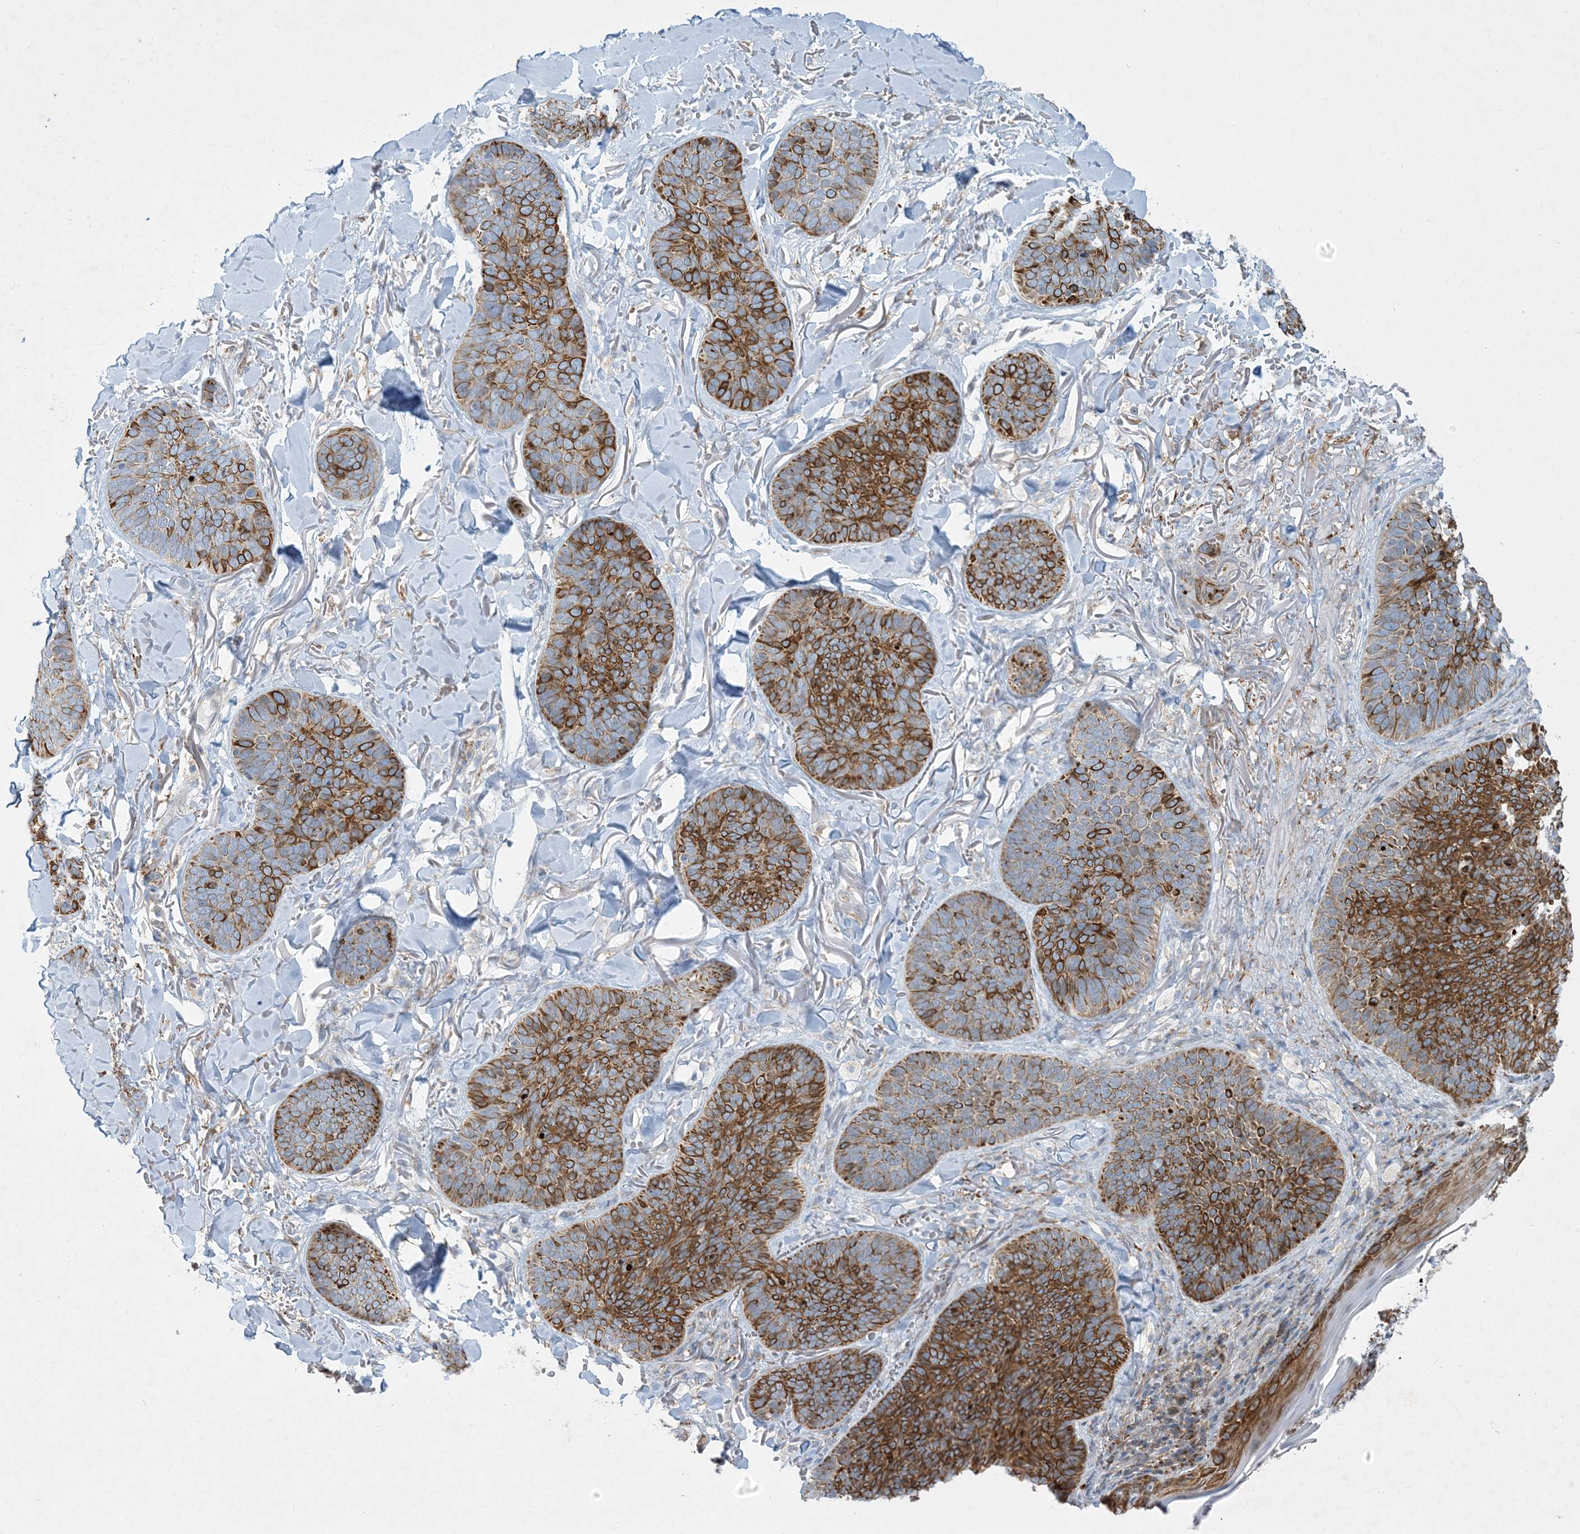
{"staining": {"intensity": "strong", "quantity": ">75%", "location": "cytoplasmic/membranous"}, "tissue": "skin cancer", "cell_type": "Tumor cells", "image_type": "cancer", "snomed": [{"axis": "morphology", "description": "Basal cell carcinoma"}, {"axis": "topography", "description": "Skin"}], "caption": "Human skin cancer (basal cell carcinoma) stained for a protein (brown) demonstrates strong cytoplasmic/membranous positive expression in approximately >75% of tumor cells.", "gene": "LTN1", "patient": {"sex": "male", "age": 85}}